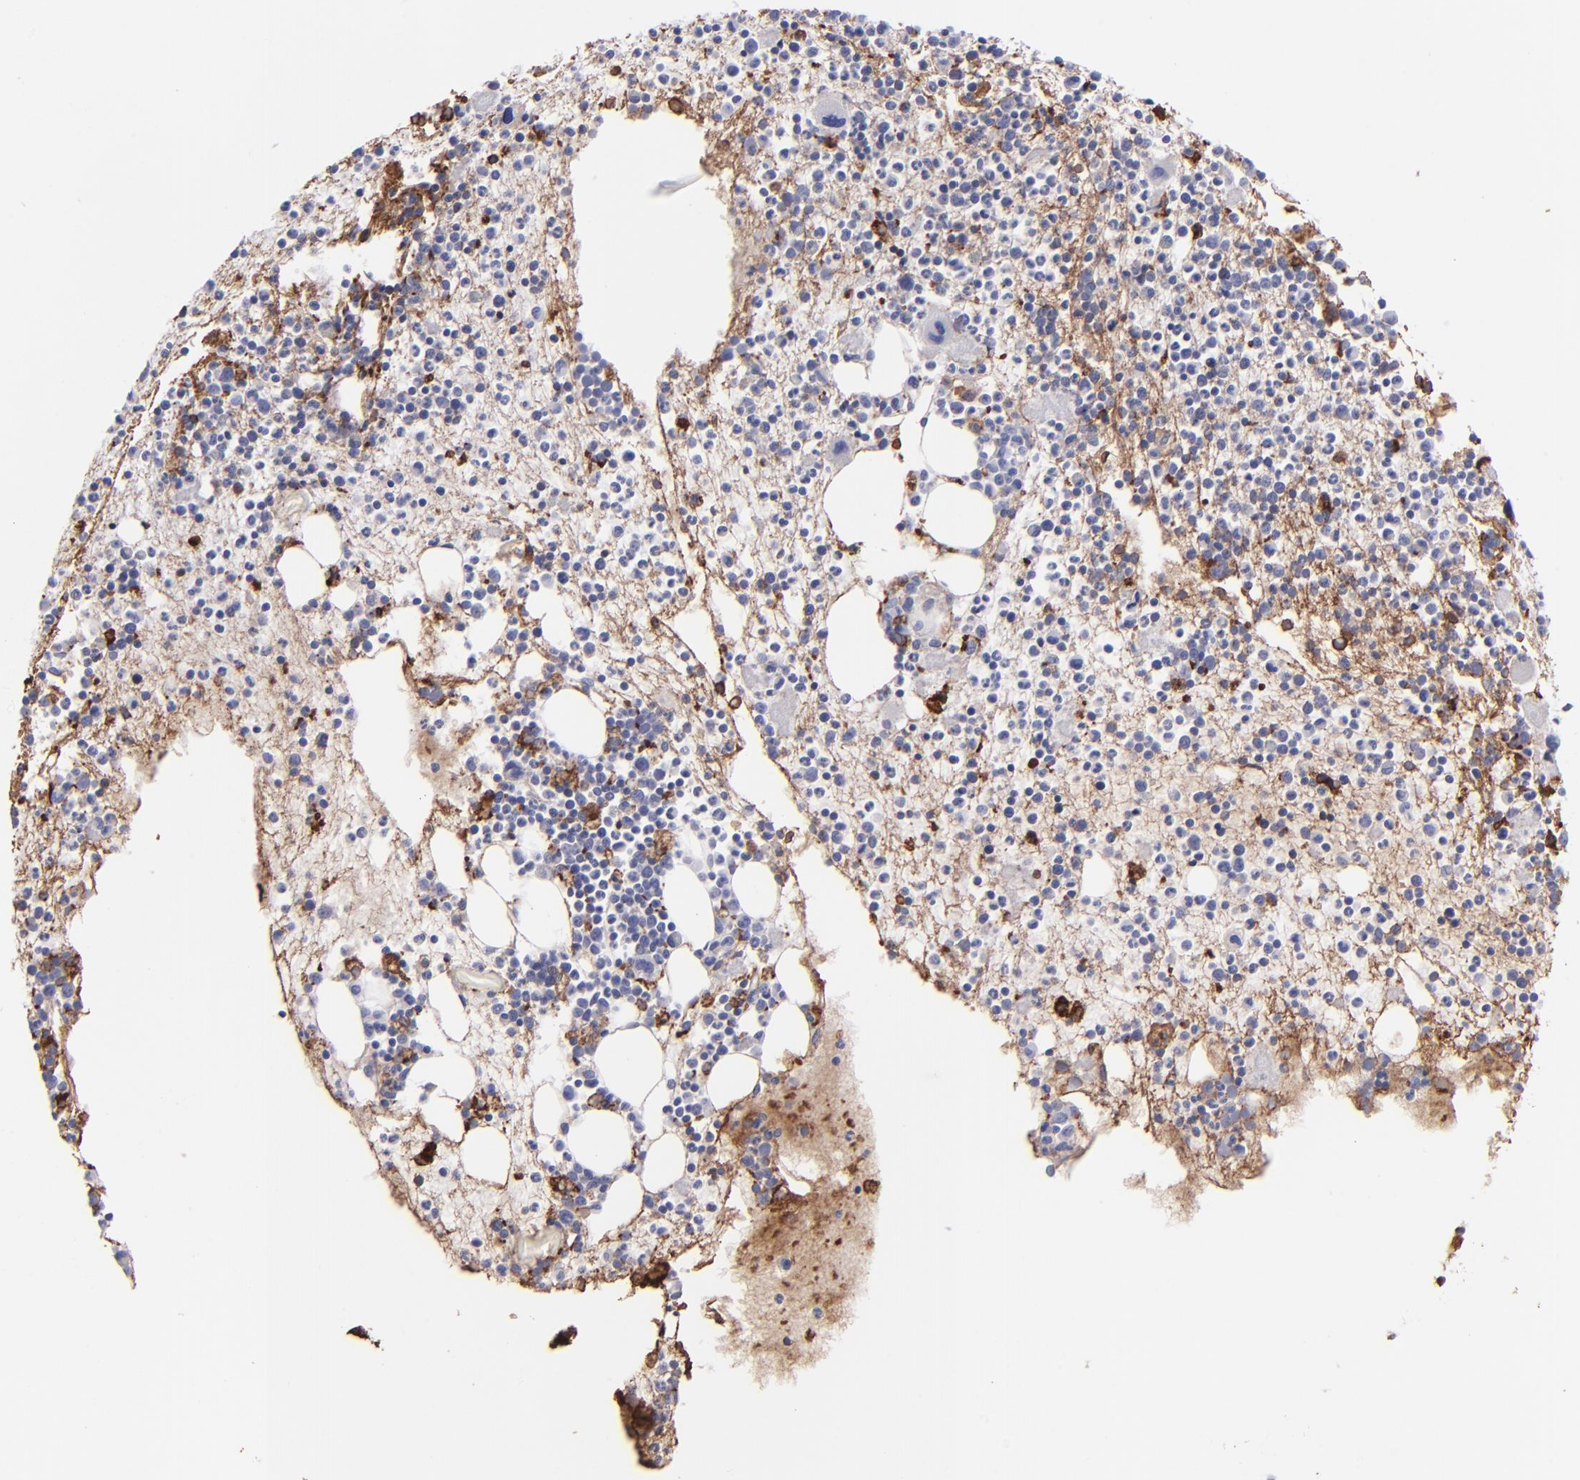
{"staining": {"intensity": "weak", "quantity": "<25%", "location": "cytoplasmic/membranous"}, "tissue": "bone marrow", "cell_type": "Hematopoietic cells", "image_type": "normal", "snomed": [{"axis": "morphology", "description": "Normal tissue, NOS"}, {"axis": "topography", "description": "Bone marrow"}], "caption": "Histopathology image shows no protein positivity in hematopoietic cells of unremarkable bone marrow. (DAB immunohistochemistry, high magnification).", "gene": "C1QA", "patient": {"sex": "male", "age": 15}}